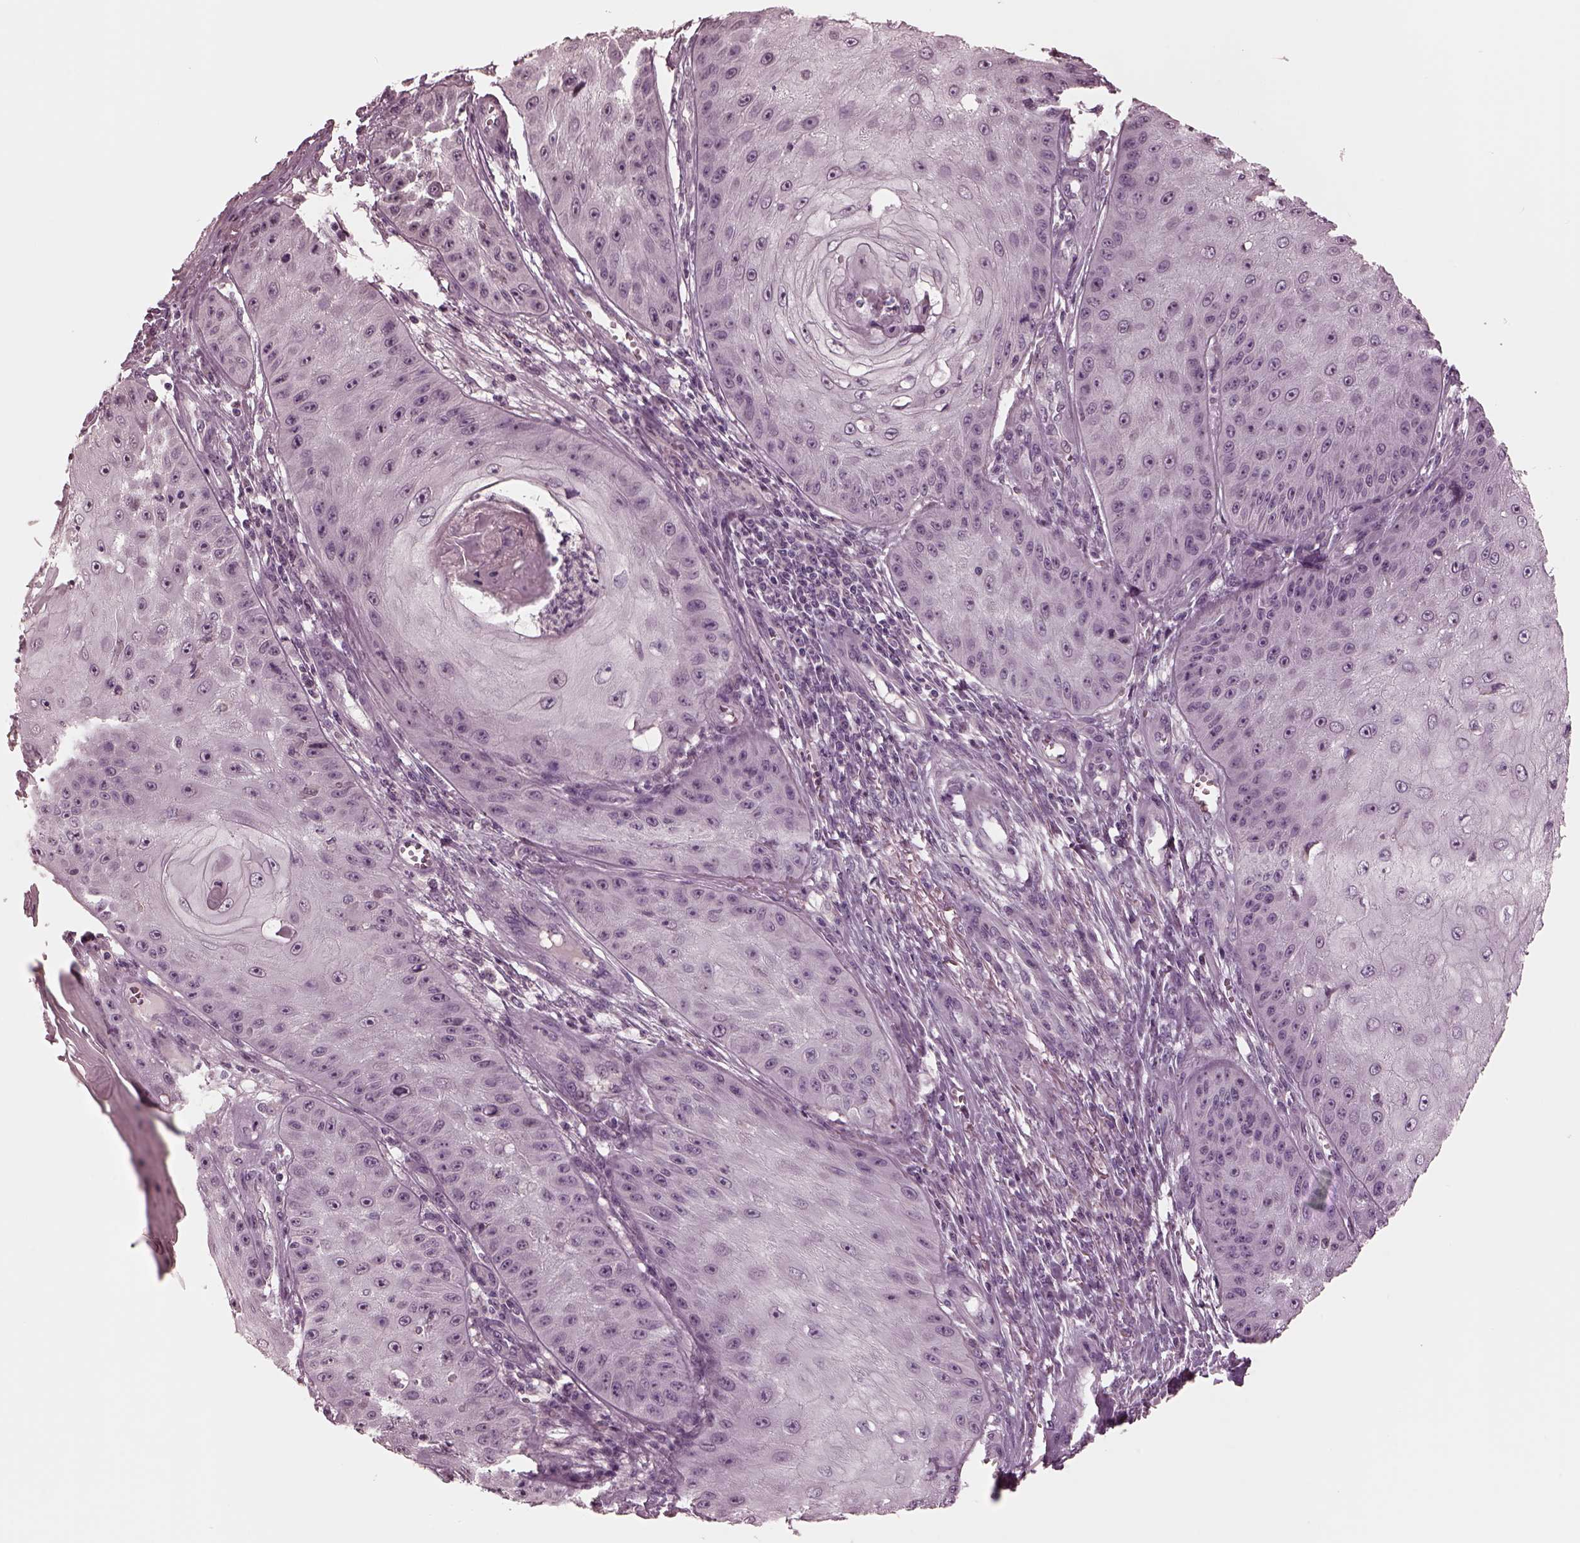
{"staining": {"intensity": "negative", "quantity": "none", "location": "none"}, "tissue": "skin cancer", "cell_type": "Tumor cells", "image_type": "cancer", "snomed": [{"axis": "morphology", "description": "Squamous cell carcinoma, NOS"}, {"axis": "topography", "description": "Skin"}], "caption": "This is an IHC micrograph of skin cancer (squamous cell carcinoma). There is no staining in tumor cells.", "gene": "RCVRN", "patient": {"sex": "male", "age": 70}}